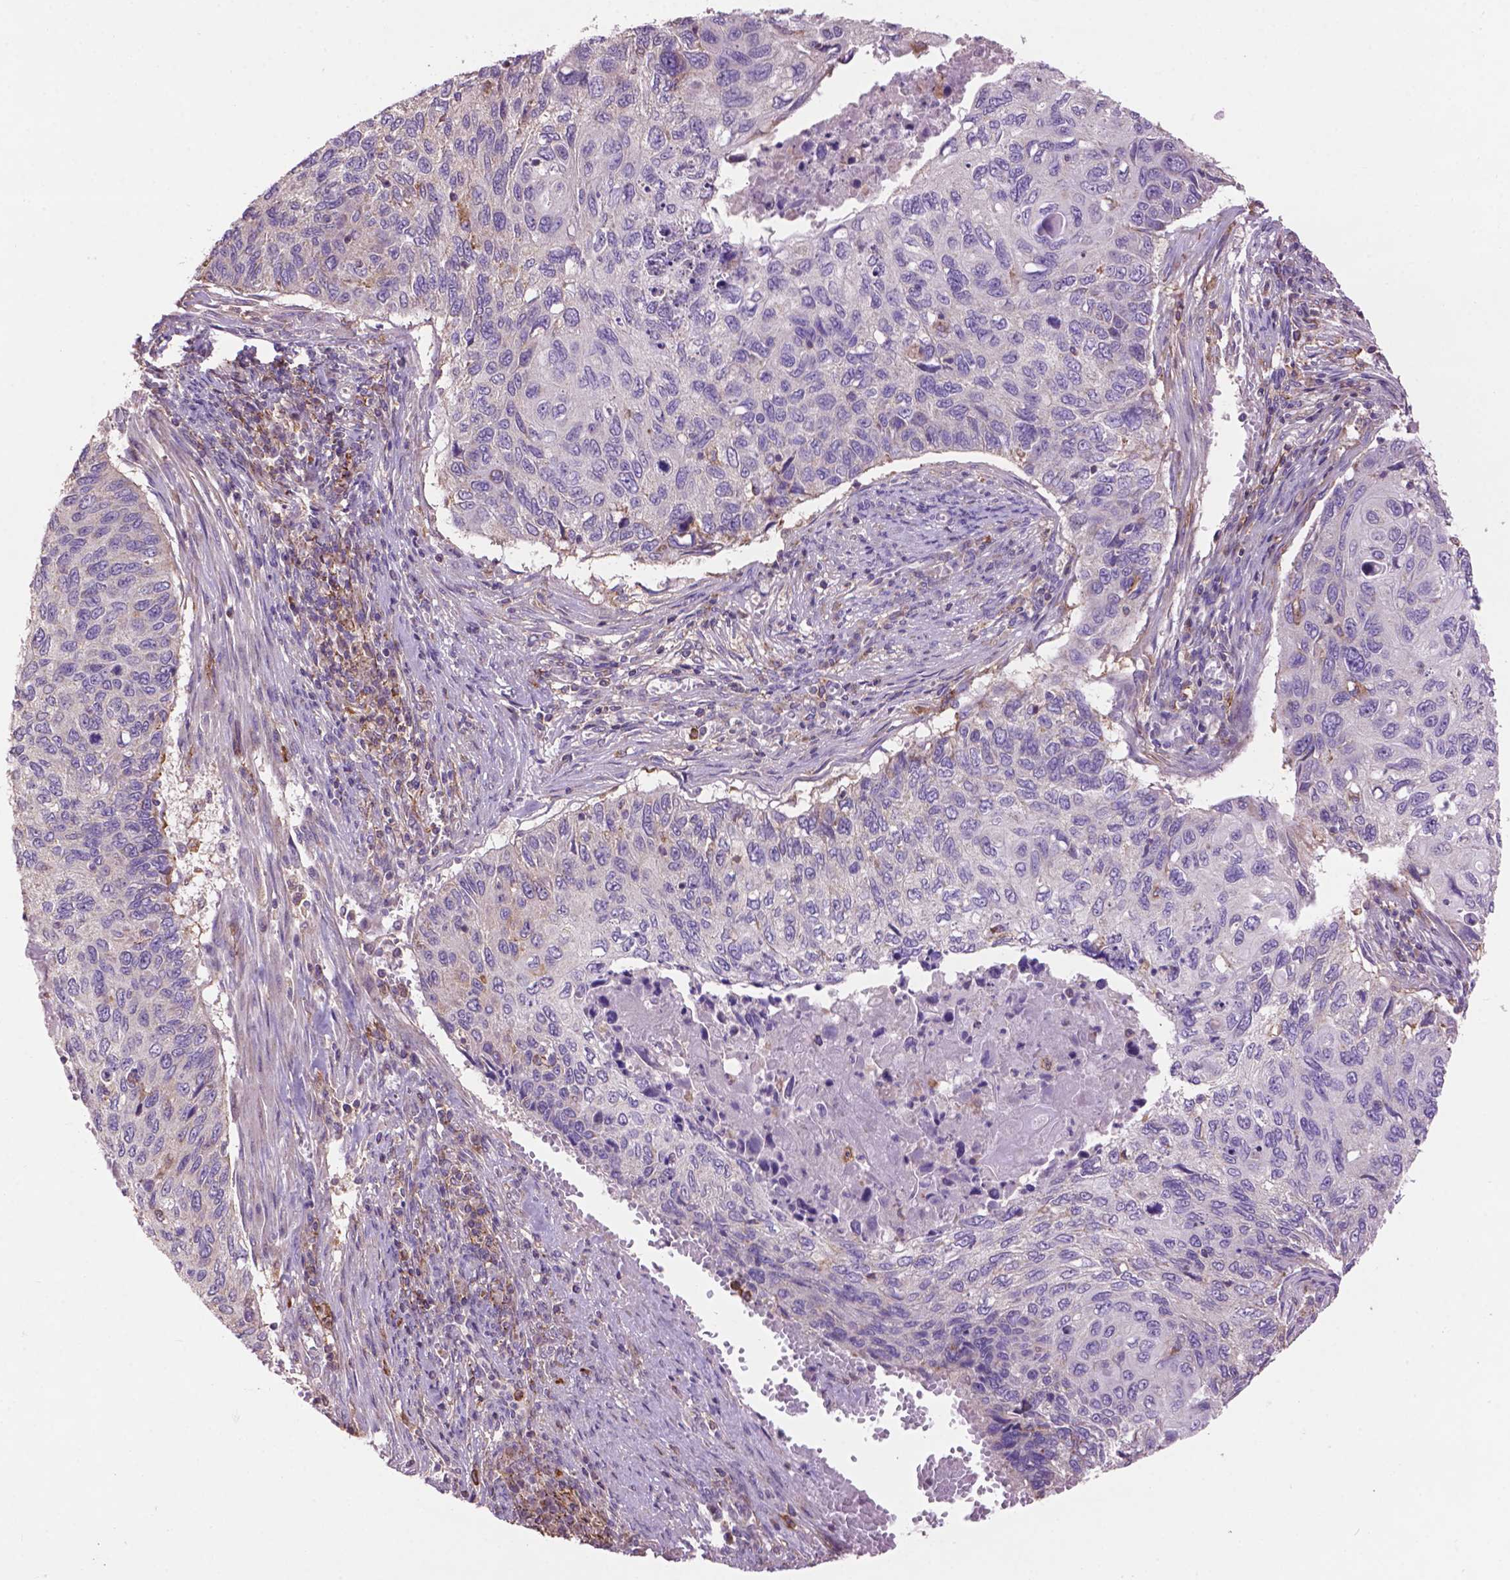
{"staining": {"intensity": "negative", "quantity": "none", "location": "none"}, "tissue": "cervical cancer", "cell_type": "Tumor cells", "image_type": "cancer", "snomed": [{"axis": "morphology", "description": "Squamous cell carcinoma, NOS"}, {"axis": "topography", "description": "Cervix"}], "caption": "The image demonstrates no significant positivity in tumor cells of cervical squamous cell carcinoma.", "gene": "LRRC3C", "patient": {"sex": "female", "age": 70}}